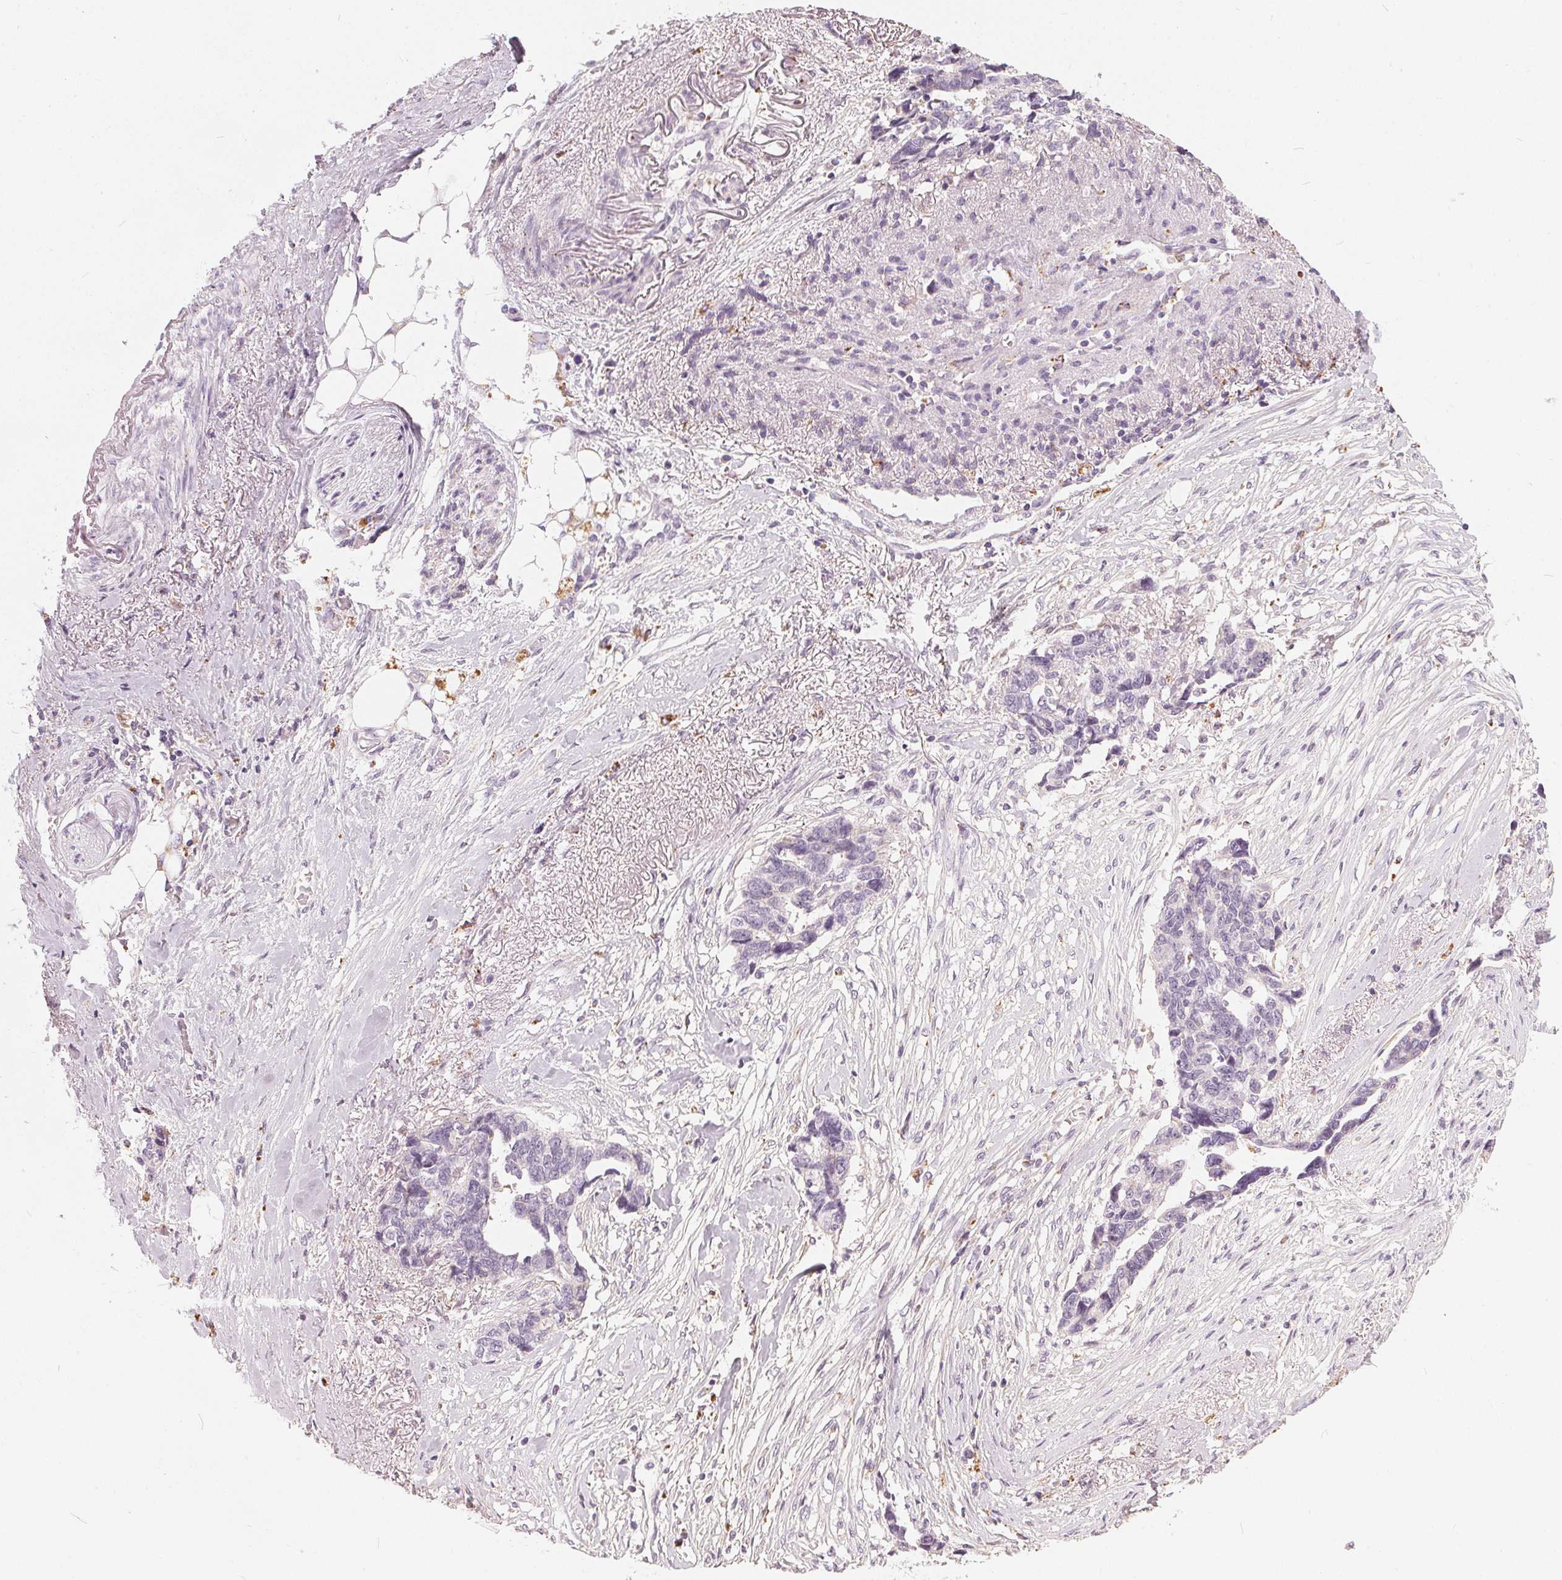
{"staining": {"intensity": "negative", "quantity": "none", "location": "none"}, "tissue": "ovarian cancer", "cell_type": "Tumor cells", "image_type": "cancer", "snomed": [{"axis": "morphology", "description": "Cystadenocarcinoma, serous, NOS"}, {"axis": "topography", "description": "Ovary"}], "caption": "Ovarian cancer (serous cystadenocarcinoma) stained for a protein using immunohistochemistry (IHC) displays no expression tumor cells.", "gene": "HOPX", "patient": {"sex": "female", "age": 69}}